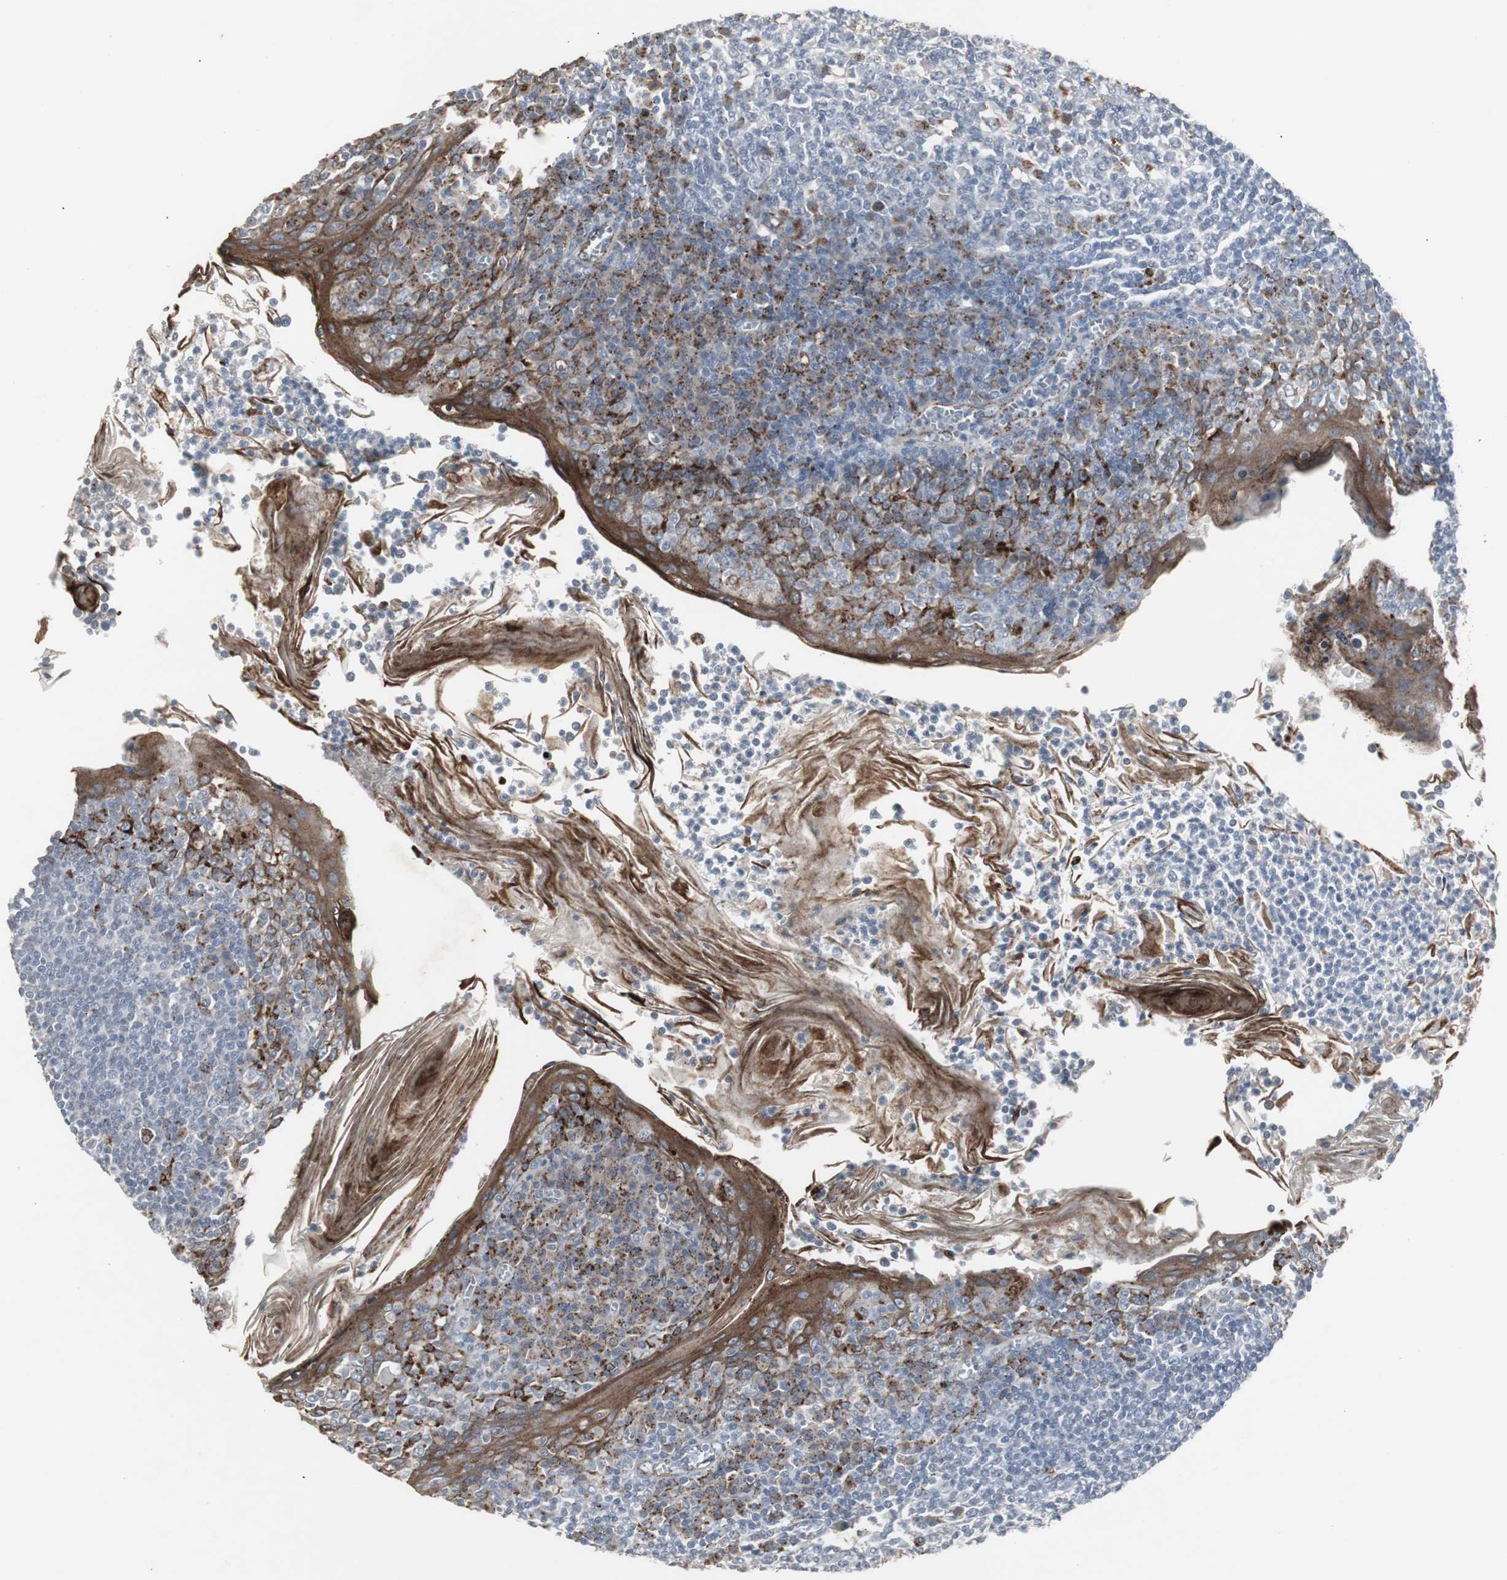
{"staining": {"intensity": "strong", "quantity": "25%-75%", "location": "cytoplasmic/membranous"}, "tissue": "tonsil", "cell_type": "Non-germinal center cells", "image_type": "normal", "snomed": [{"axis": "morphology", "description": "Normal tissue, NOS"}, {"axis": "topography", "description": "Tonsil"}], "caption": "A photomicrograph of human tonsil stained for a protein shows strong cytoplasmic/membranous brown staining in non-germinal center cells.", "gene": "GBA1", "patient": {"sex": "male", "age": 31}}